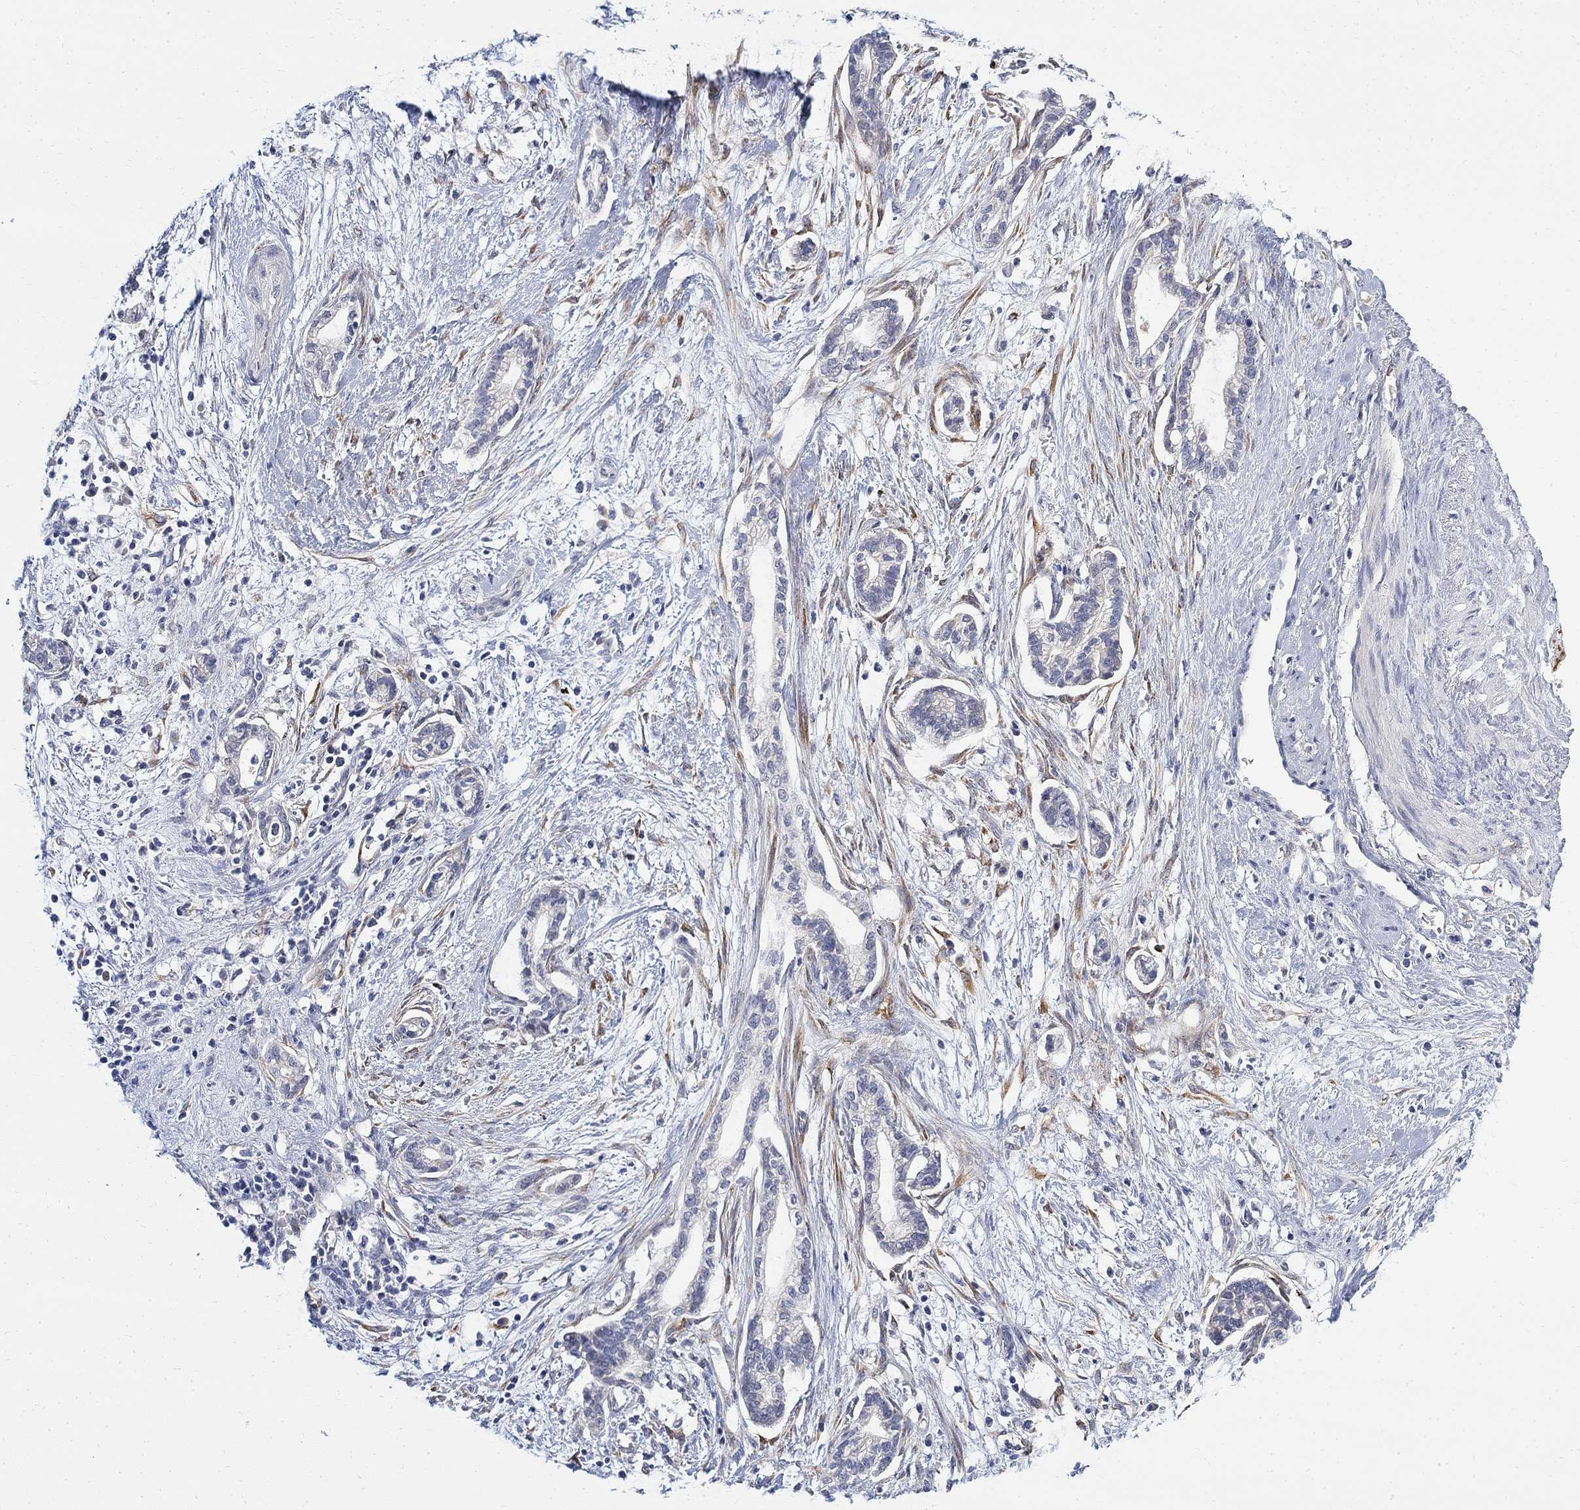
{"staining": {"intensity": "negative", "quantity": "none", "location": "none"}, "tissue": "cervical cancer", "cell_type": "Tumor cells", "image_type": "cancer", "snomed": [{"axis": "morphology", "description": "Adenocarcinoma, NOS"}, {"axis": "topography", "description": "Cervix"}], "caption": "Tumor cells show no significant positivity in cervical cancer.", "gene": "FNDC5", "patient": {"sex": "female", "age": 62}}